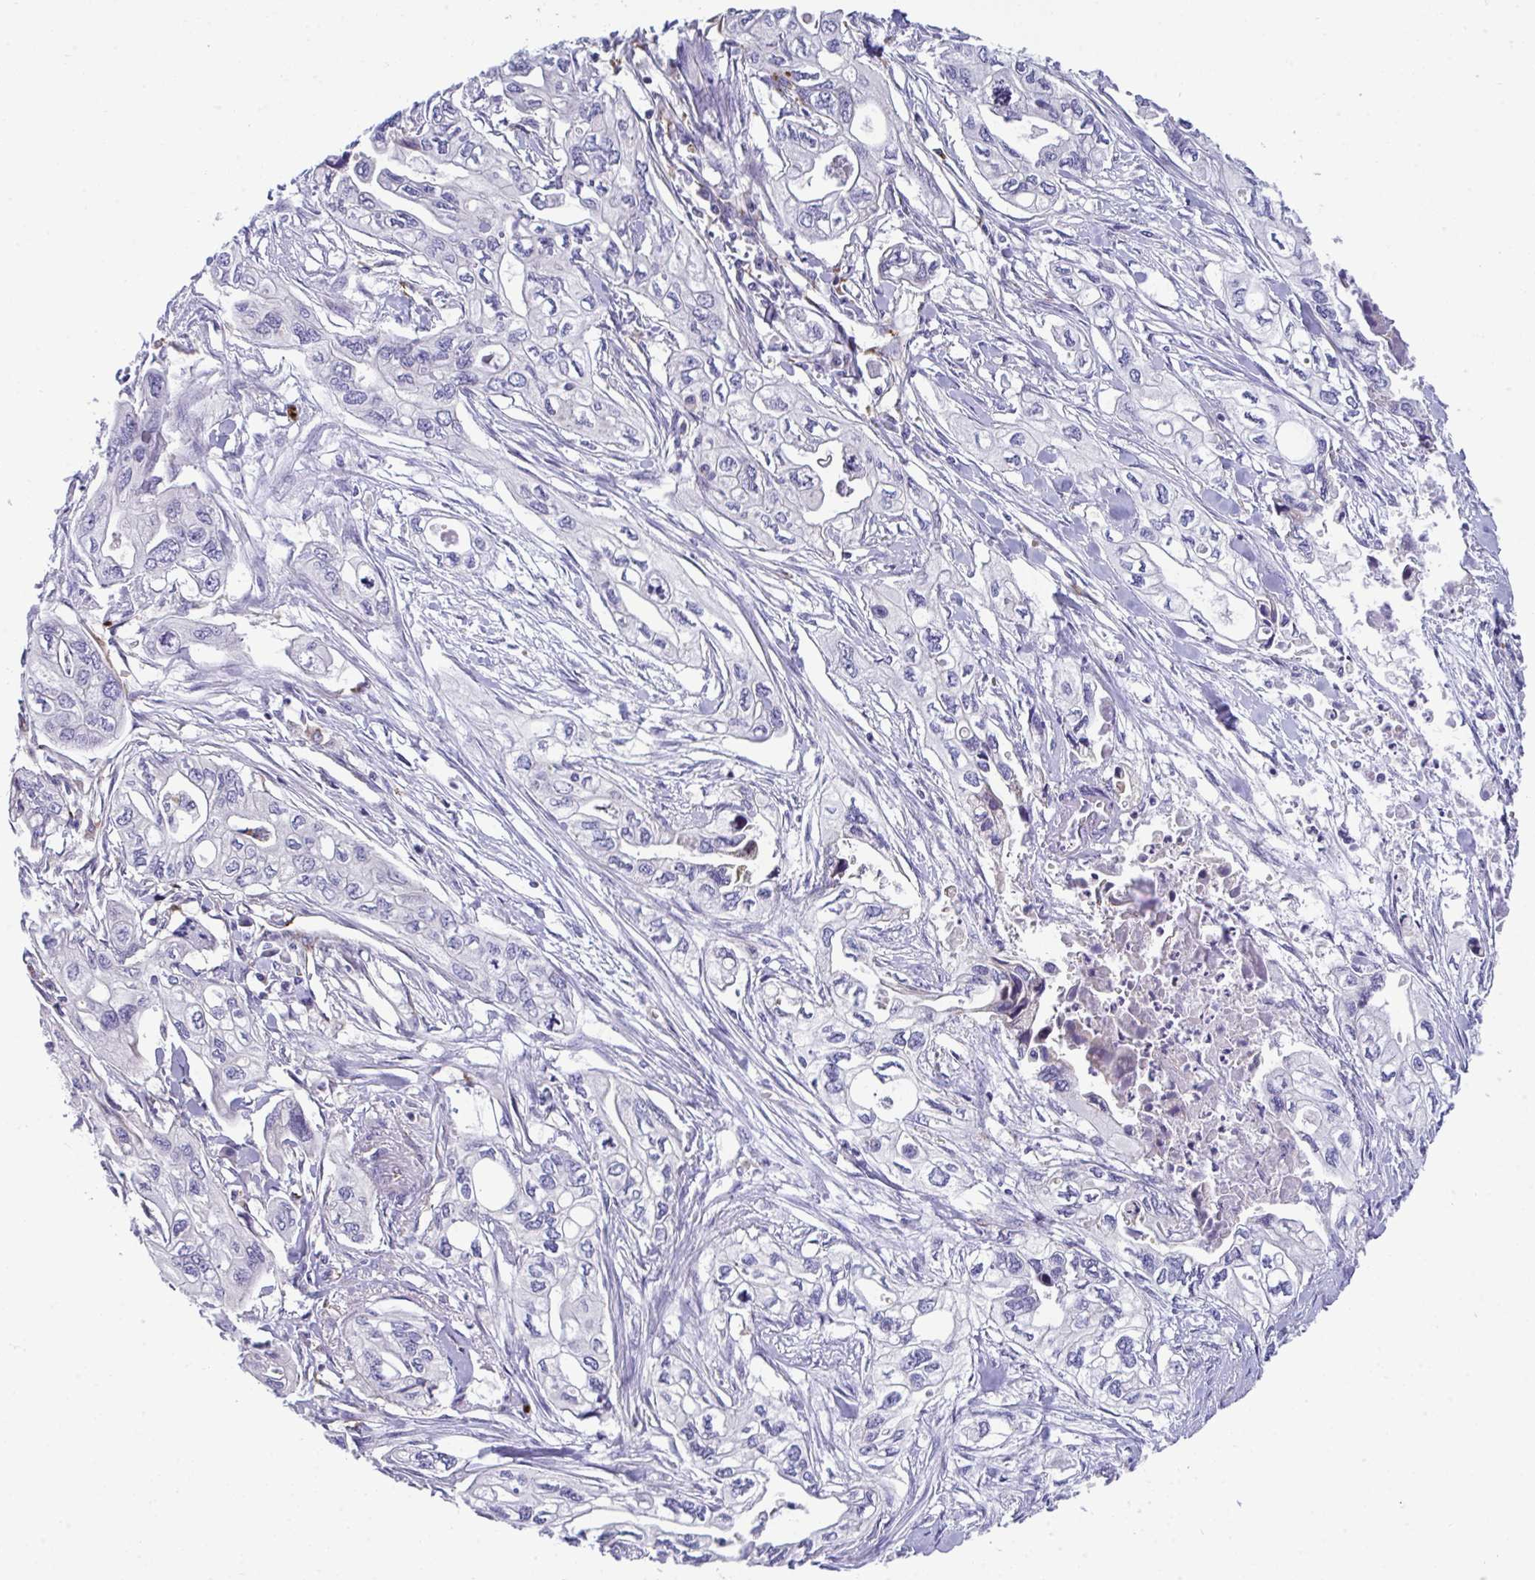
{"staining": {"intensity": "negative", "quantity": "none", "location": "none"}, "tissue": "pancreatic cancer", "cell_type": "Tumor cells", "image_type": "cancer", "snomed": [{"axis": "morphology", "description": "Adenocarcinoma, NOS"}, {"axis": "topography", "description": "Pancreas"}], "caption": "Immunohistochemistry (IHC) of pancreatic adenocarcinoma displays no expression in tumor cells.", "gene": "TOR1AIP2", "patient": {"sex": "male", "age": 68}}